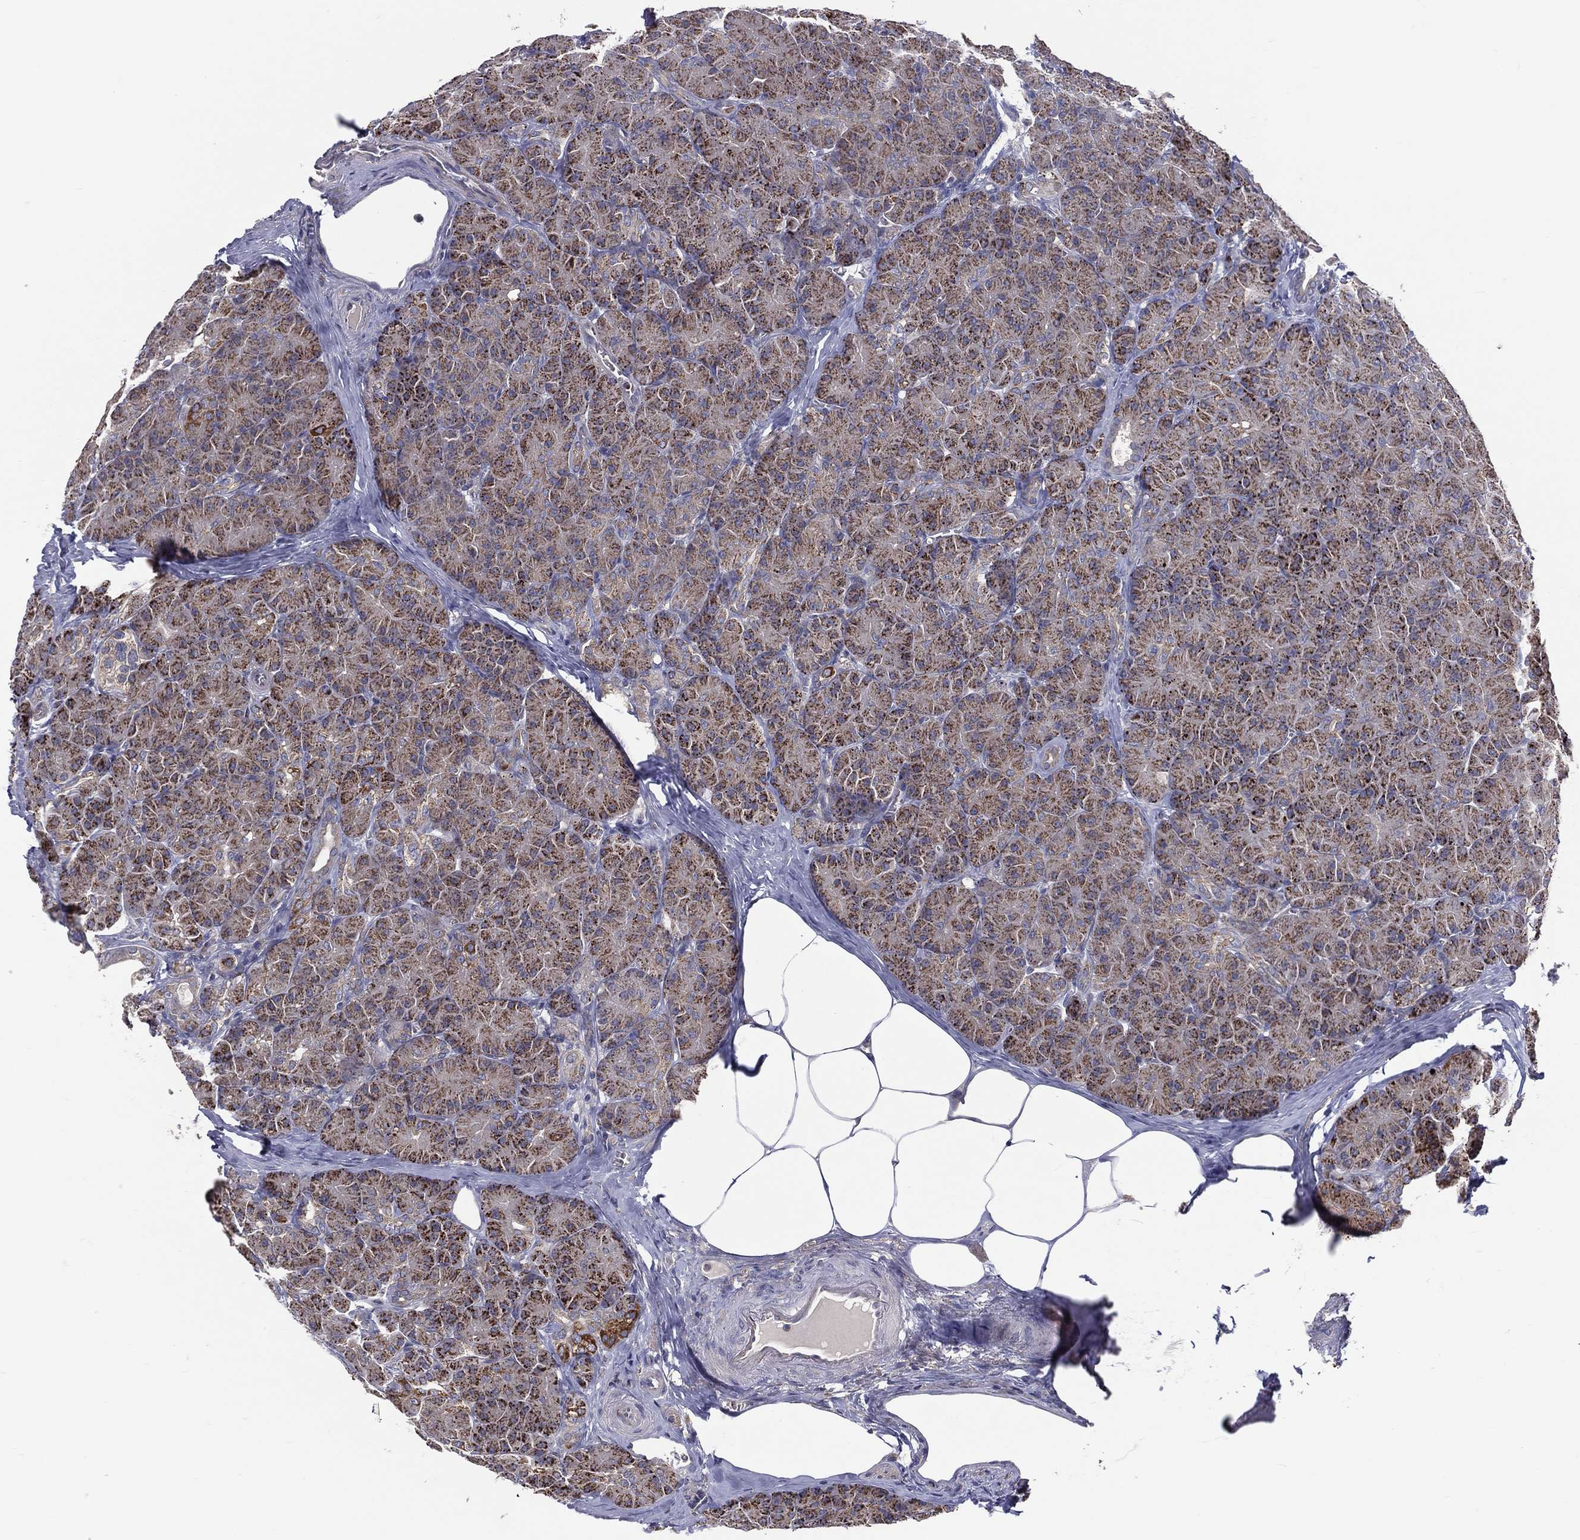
{"staining": {"intensity": "strong", "quantity": "25%-75%", "location": "cytoplasmic/membranous"}, "tissue": "pancreas", "cell_type": "Exocrine glandular cells", "image_type": "normal", "snomed": [{"axis": "morphology", "description": "Normal tissue, NOS"}, {"axis": "topography", "description": "Pancreas"}], "caption": "Strong cytoplasmic/membranous positivity is seen in about 25%-75% of exocrine glandular cells in normal pancreas.", "gene": "STARD3", "patient": {"sex": "male", "age": 57}}